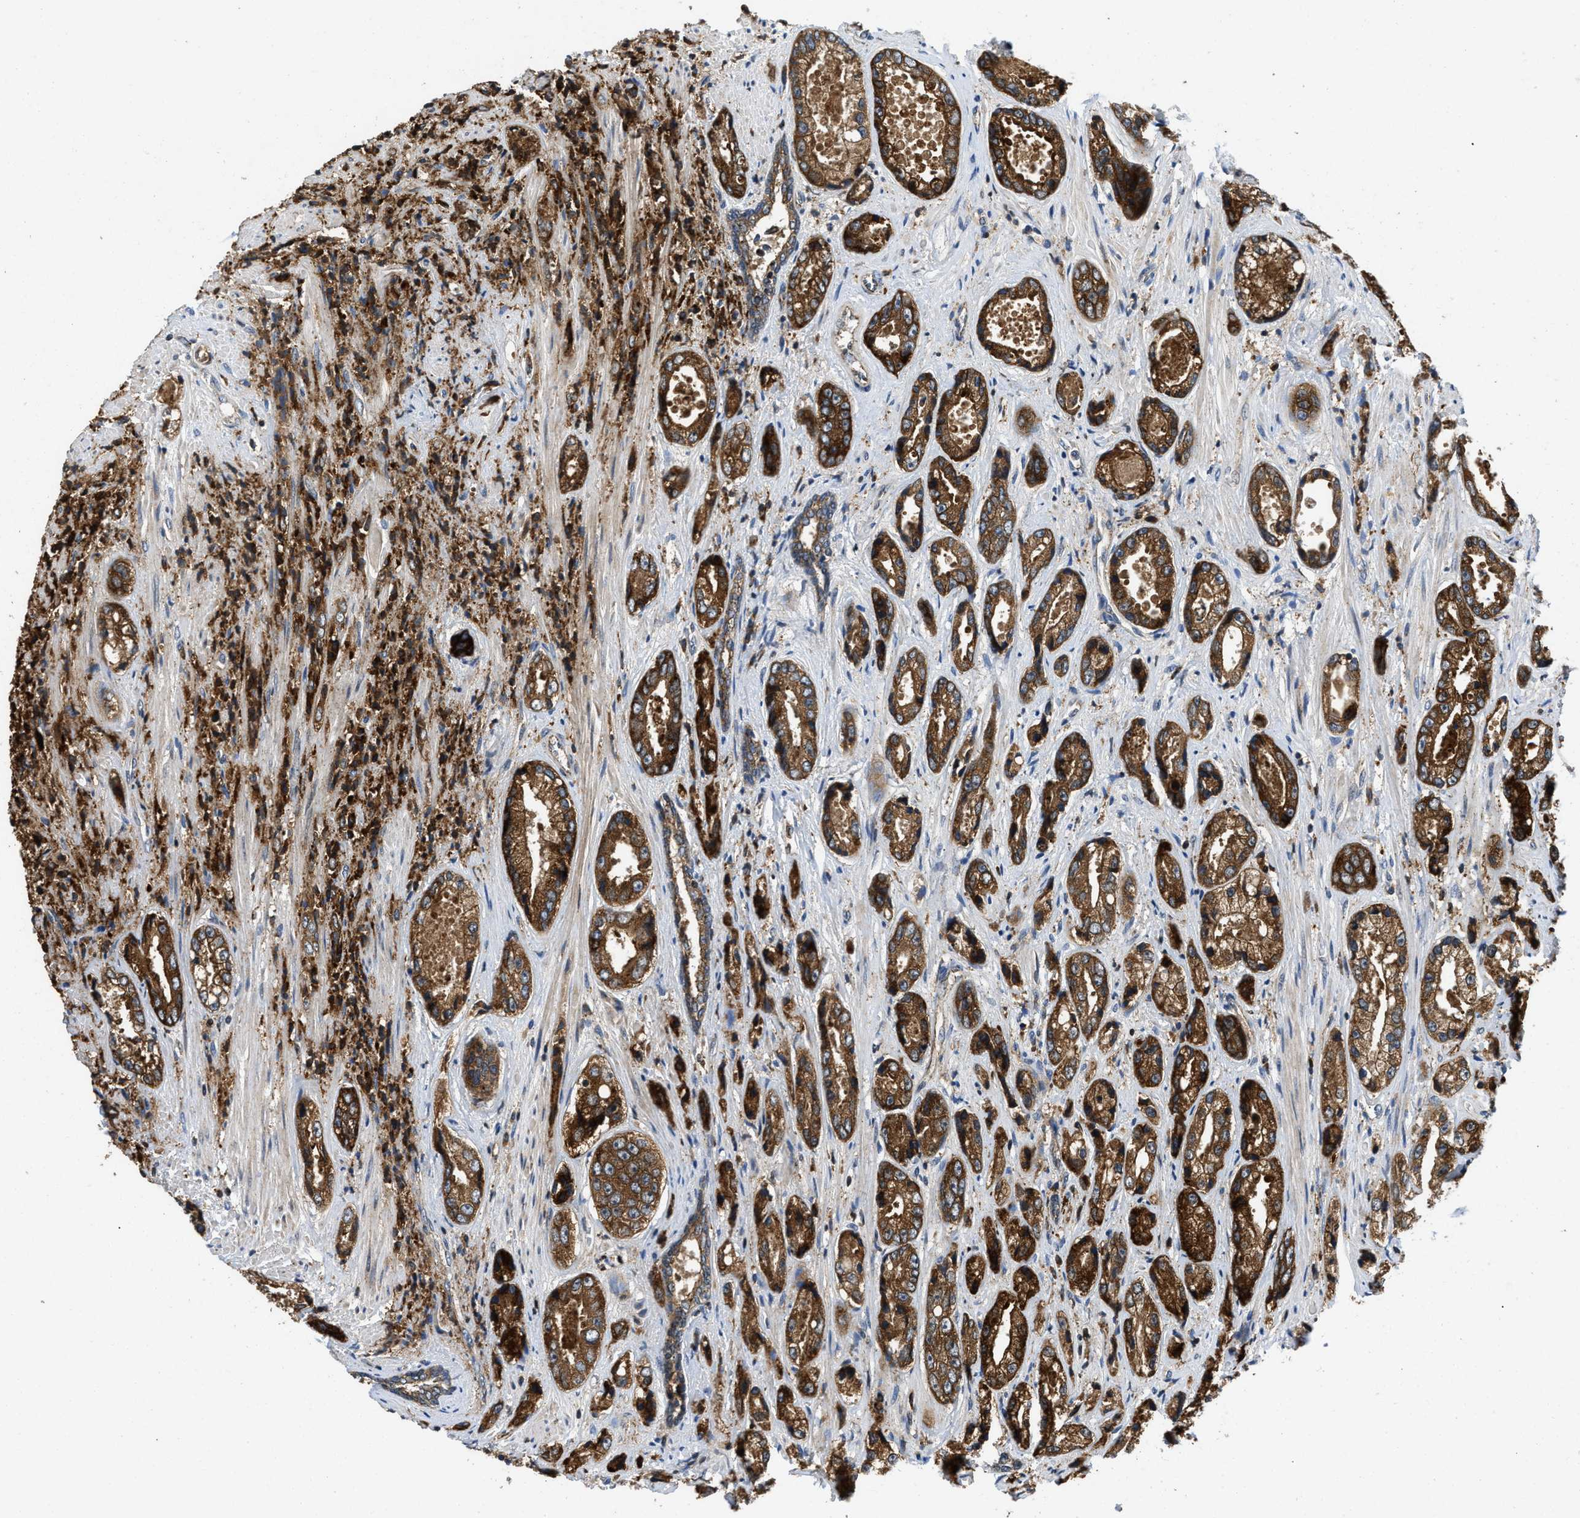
{"staining": {"intensity": "strong", "quantity": ">75%", "location": "cytoplasmic/membranous"}, "tissue": "prostate cancer", "cell_type": "Tumor cells", "image_type": "cancer", "snomed": [{"axis": "morphology", "description": "Adenocarcinoma, High grade"}, {"axis": "topography", "description": "Prostate"}], "caption": "Immunohistochemistry (IHC) staining of prostate cancer, which reveals high levels of strong cytoplasmic/membranous expression in about >75% of tumor cells indicating strong cytoplasmic/membranous protein positivity. The staining was performed using DAB (3,3'-diaminobenzidine) (brown) for protein detection and nuclei were counterstained in hematoxylin (blue).", "gene": "ENPP4", "patient": {"sex": "male", "age": 61}}